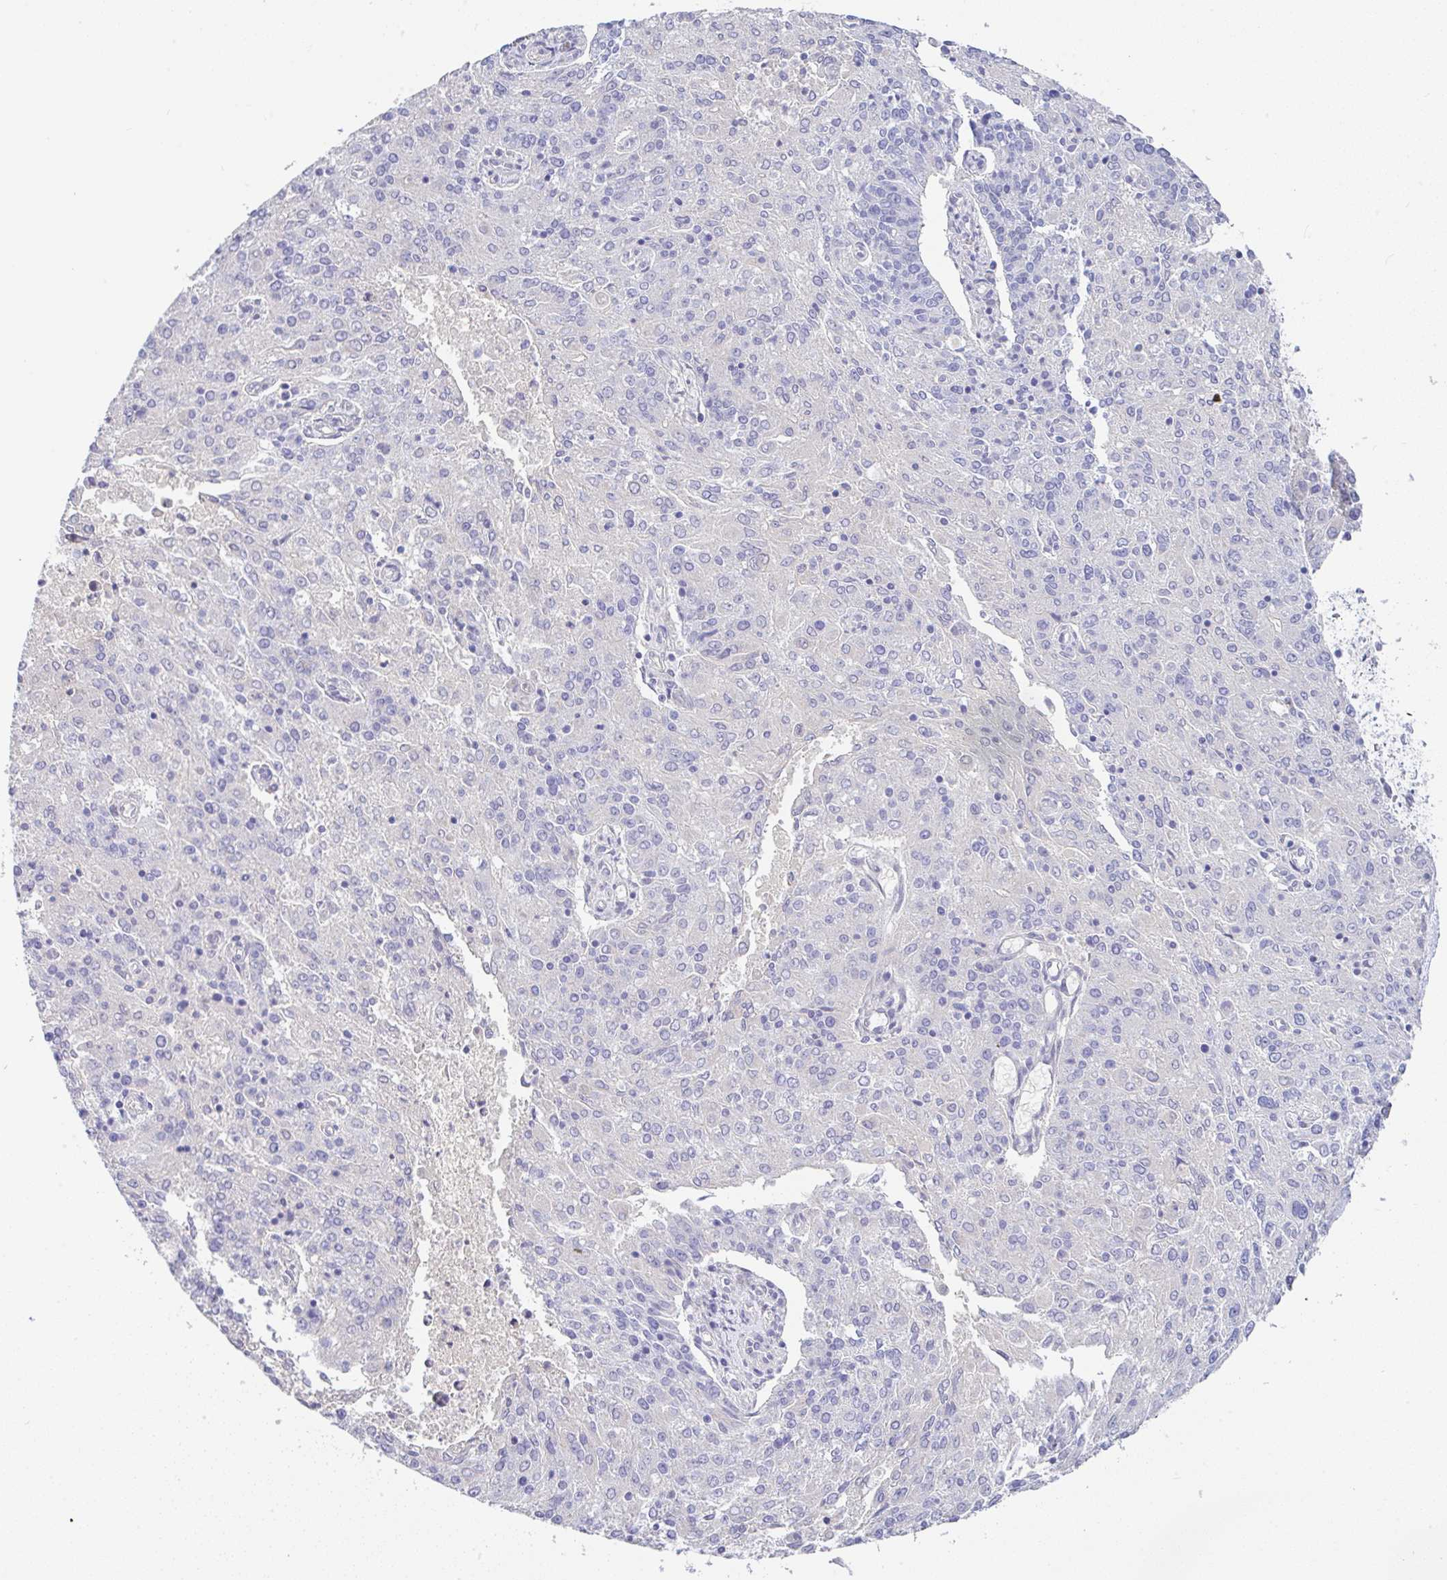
{"staining": {"intensity": "negative", "quantity": "none", "location": "none"}, "tissue": "endometrial cancer", "cell_type": "Tumor cells", "image_type": "cancer", "snomed": [{"axis": "morphology", "description": "Adenocarcinoma, NOS"}, {"axis": "topography", "description": "Endometrium"}], "caption": "IHC of human adenocarcinoma (endometrial) exhibits no positivity in tumor cells.", "gene": "SERPINE3", "patient": {"sex": "female", "age": 82}}